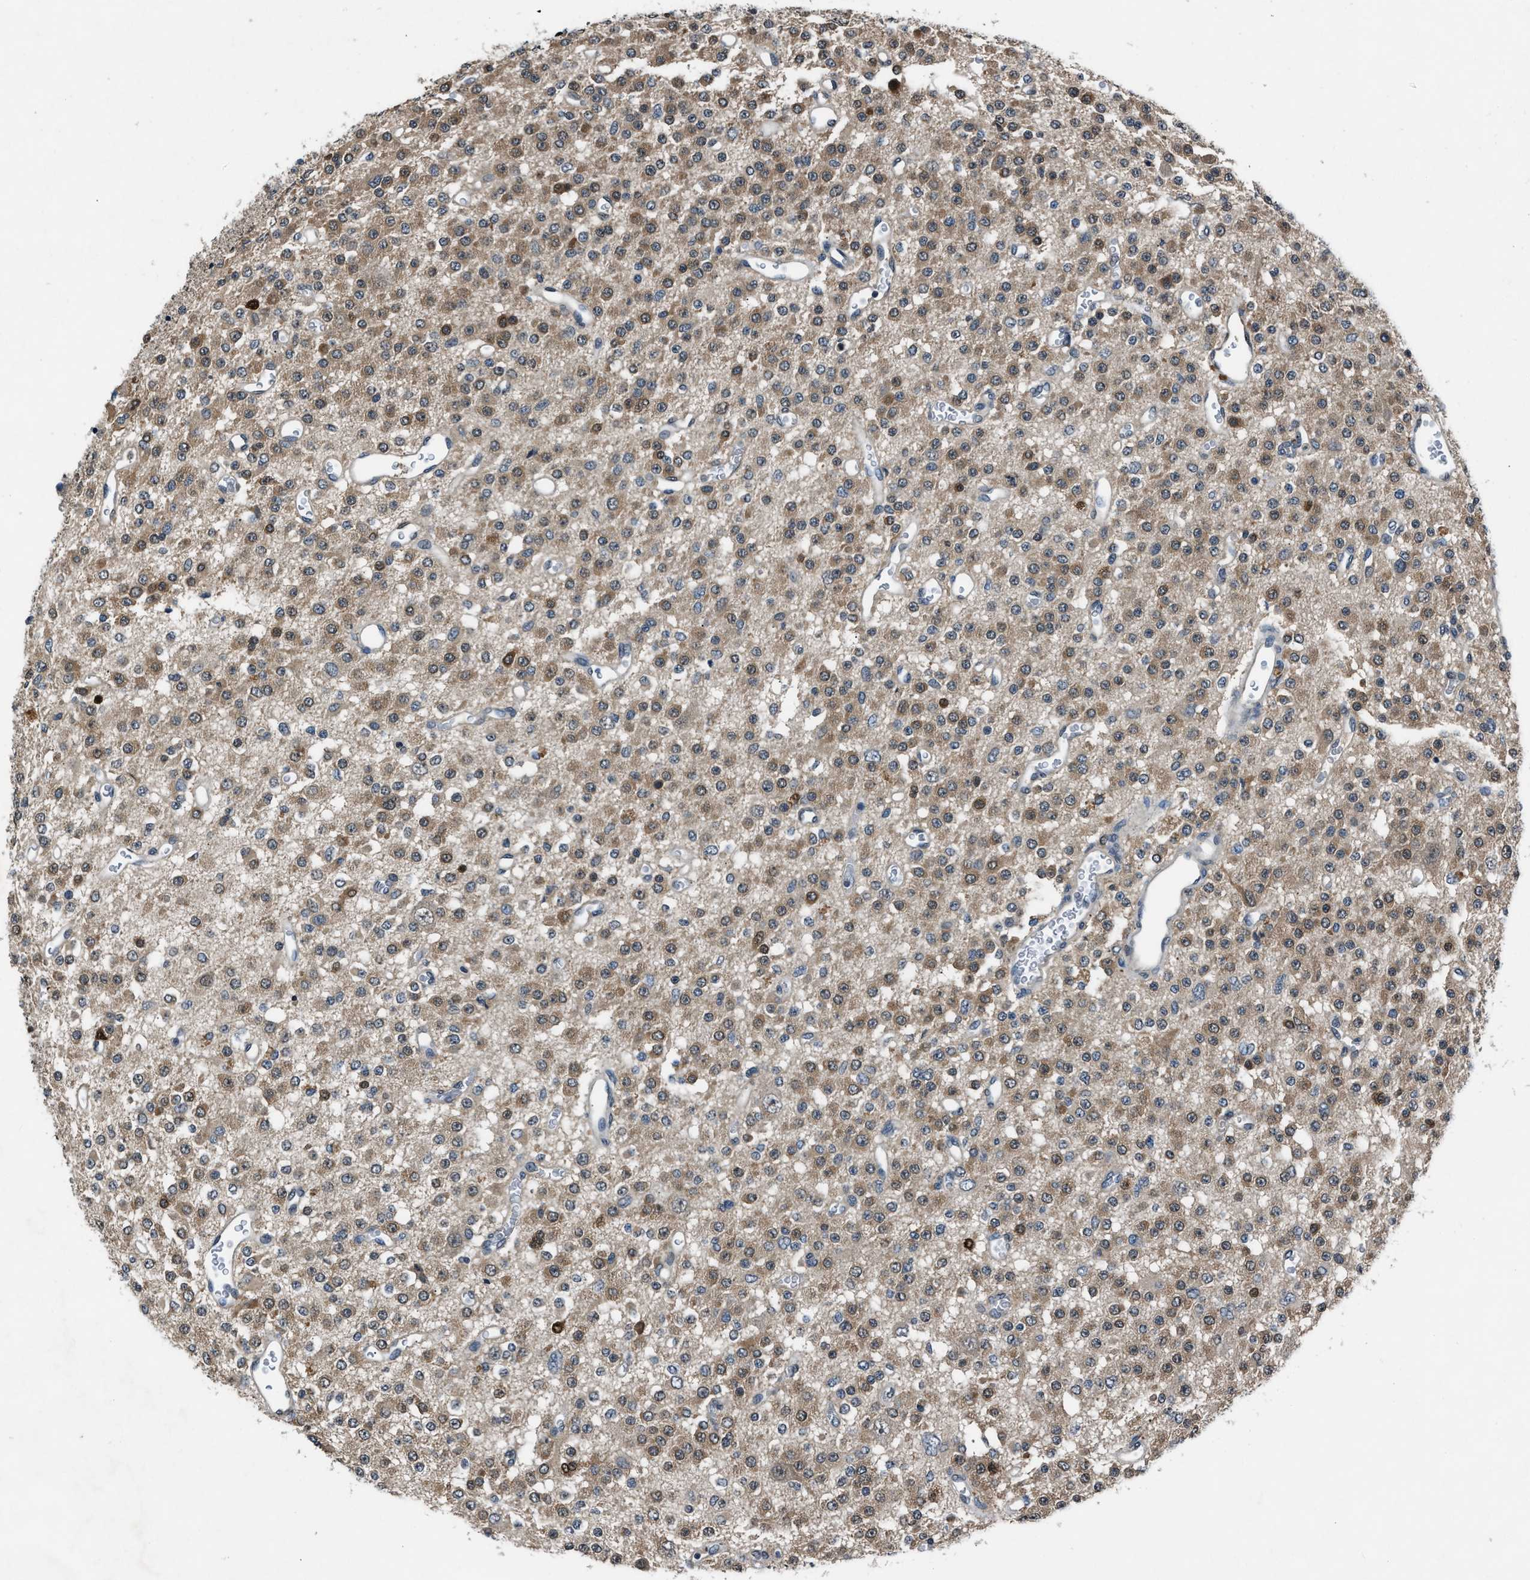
{"staining": {"intensity": "weak", "quantity": ">75%", "location": "cytoplasmic/membranous"}, "tissue": "glioma", "cell_type": "Tumor cells", "image_type": "cancer", "snomed": [{"axis": "morphology", "description": "Glioma, malignant, Low grade"}, {"axis": "topography", "description": "Brain"}], "caption": "Malignant glioma (low-grade) was stained to show a protein in brown. There is low levels of weak cytoplasmic/membranous positivity in about >75% of tumor cells. (DAB IHC with brightfield microscopy, high magnification).", "gene": "TP53I3", "patient": {"sex": "male", "age": 38}}